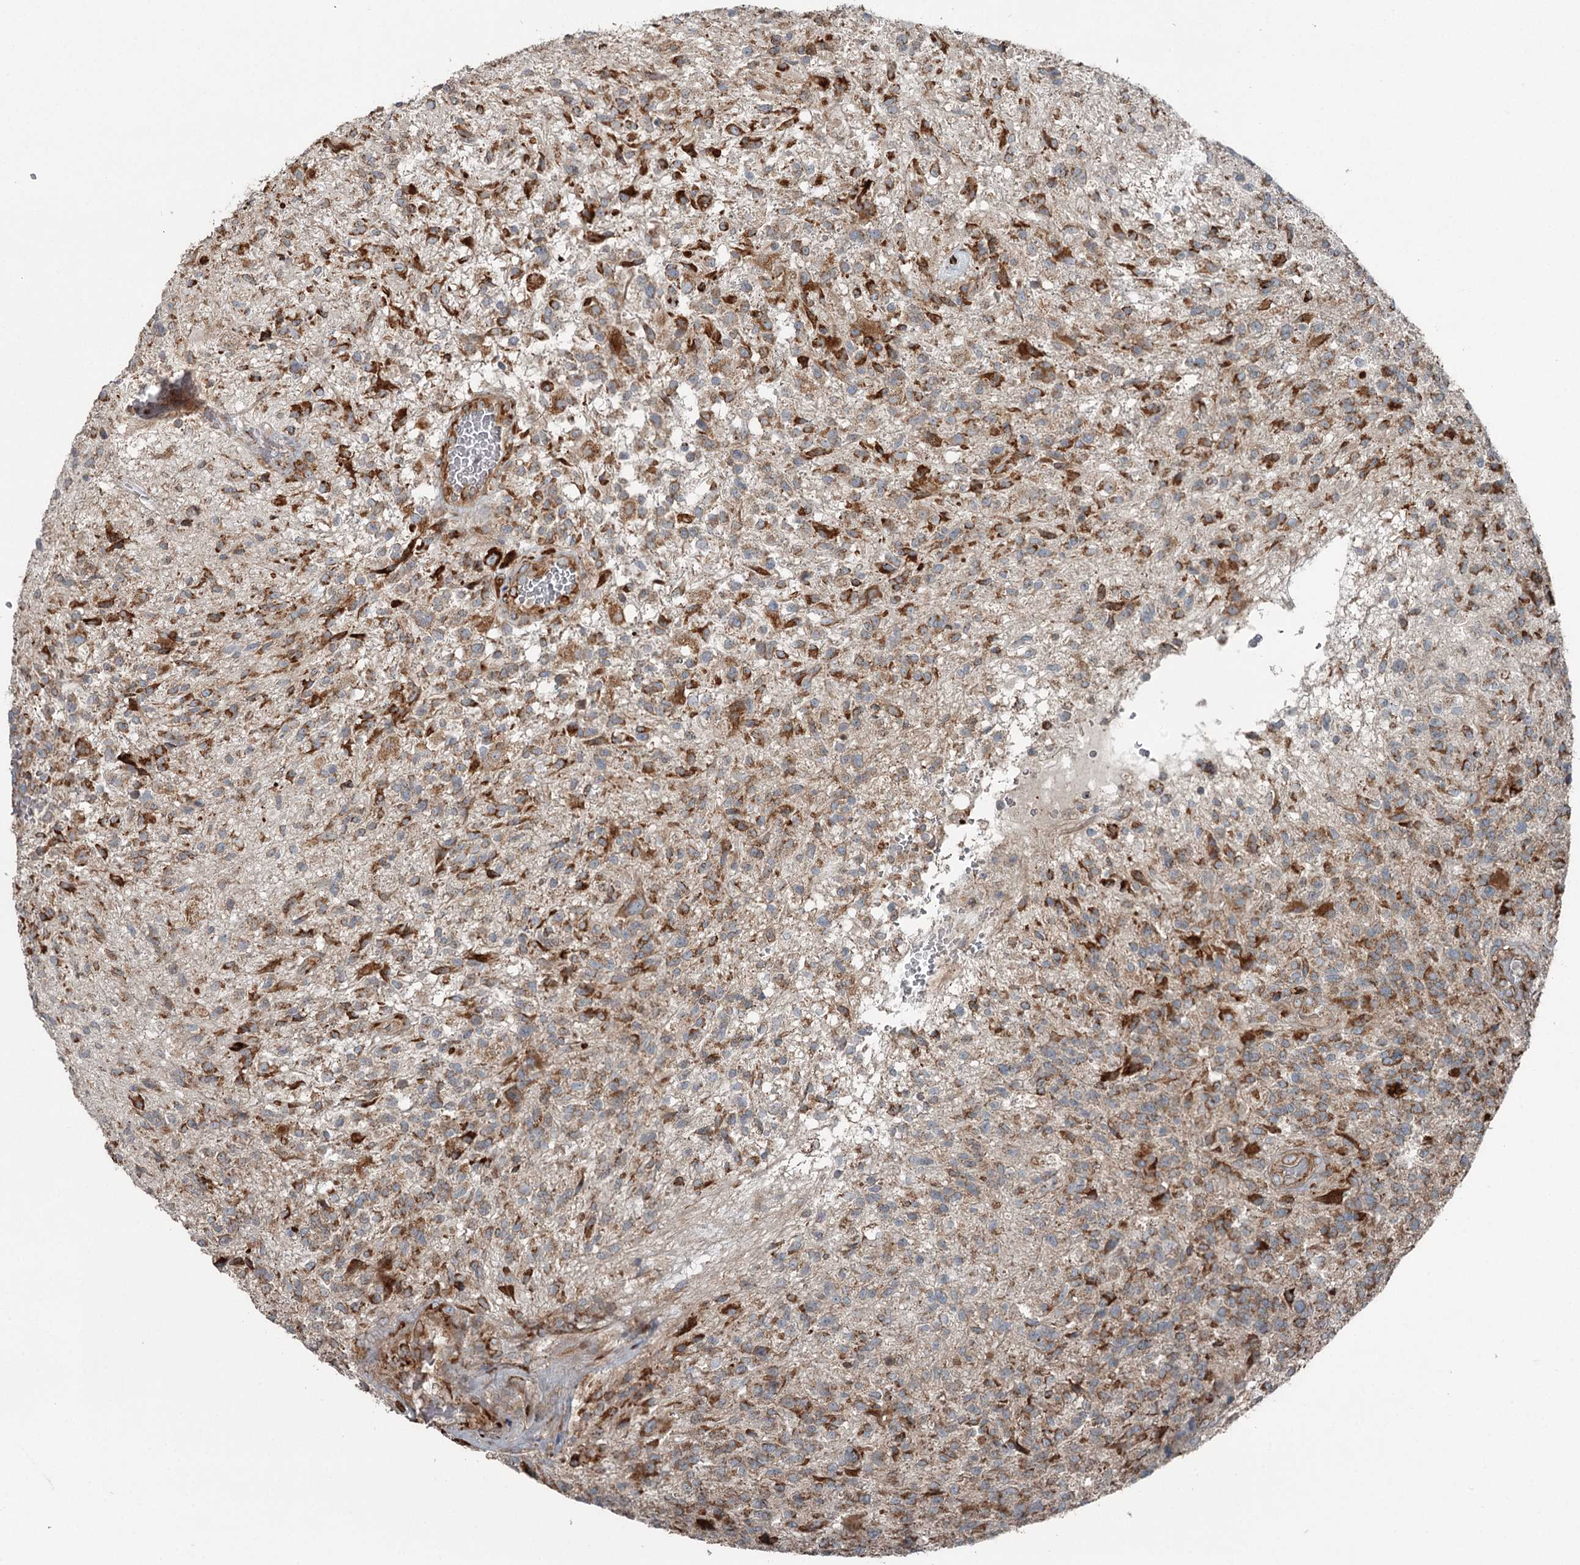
{"staining": {"intensity": "moderate", "quantity": ">75%", "location": "cytoplasmic/membranous"}, "tissue": "glioma", "cell_type": "Tumor cells", "image_type": "cancer", "snomed": [{"axis": "morphology", "description": "Glioma, malignant, High grade"}, {"axis": "topography", "description": "Brain"}], "caption": "This histopathology image shows immunohistochemistry (IHC) staining of glioma, with medium moderate cytoplasmic/membranous expression in approximately >75% of tumor cells.", "gene": "RASSF8", "patient": {"sex": "male", "age": 56}}